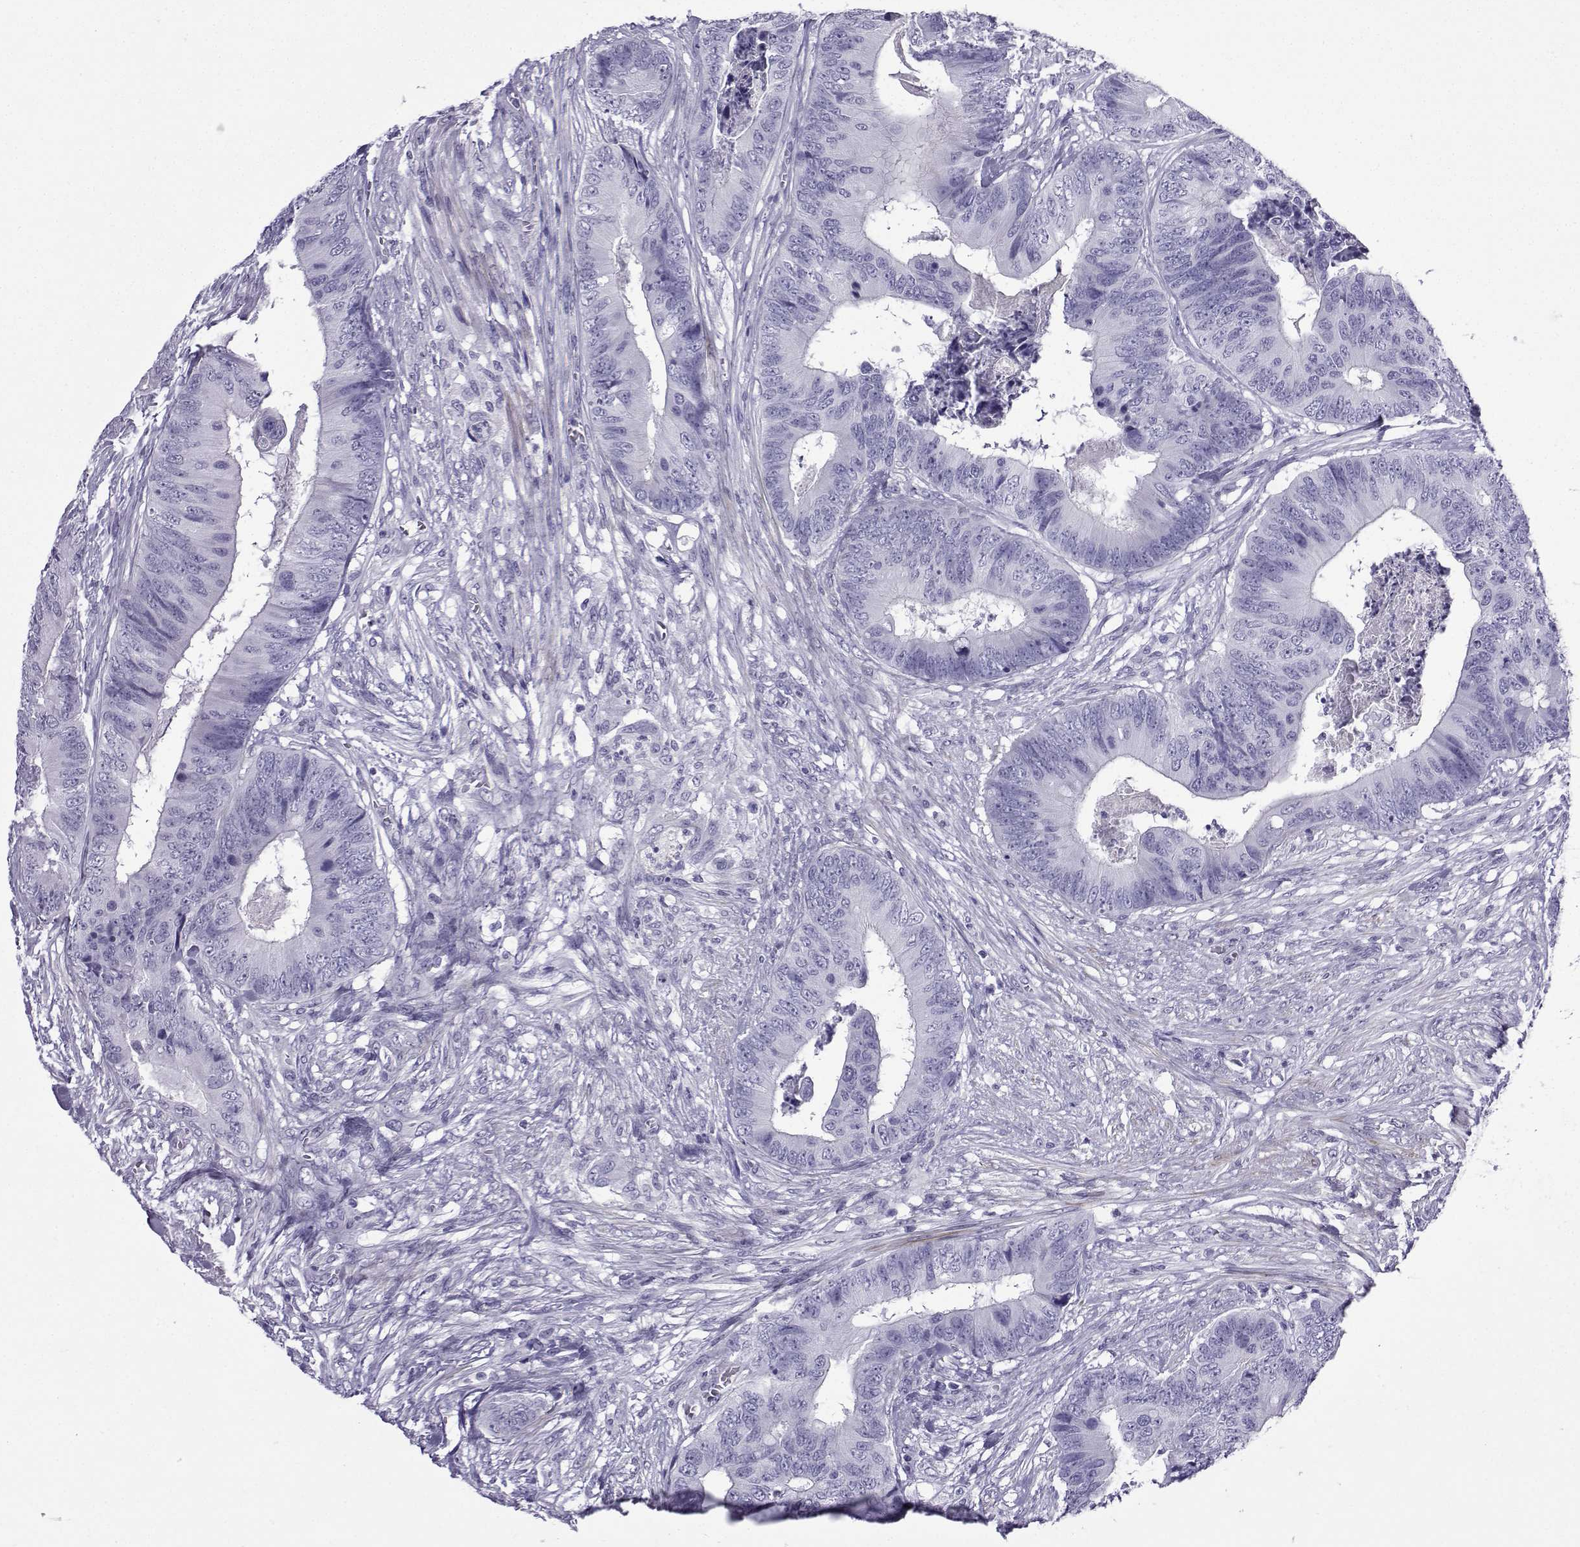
{"staining": {"intensity": "negative", "quantity": "none", "location": "none"}, "tissue": "colorectal cancer", "cell_type": "Tumor cells", "image_type": "cancer", "snomed": [{"axis": "morphology", "description": "Adenocarcinoma, NOS"}, {"axis": "topography", "description": "Colon"}], "caption": "Immunohistochemical staining of human adenocarcinoma (colorectal) demonstrates no significant positivity in tumor cells. The staining was performed using DAB (3,3'-diaminobenzidine) to visualize the protein expression in brown, while the nuclei were stained in blue with hematoxylin (Magnification: 20x).", "gene": "KCNF1", "patient": {"sex": "male", "age": 84}}